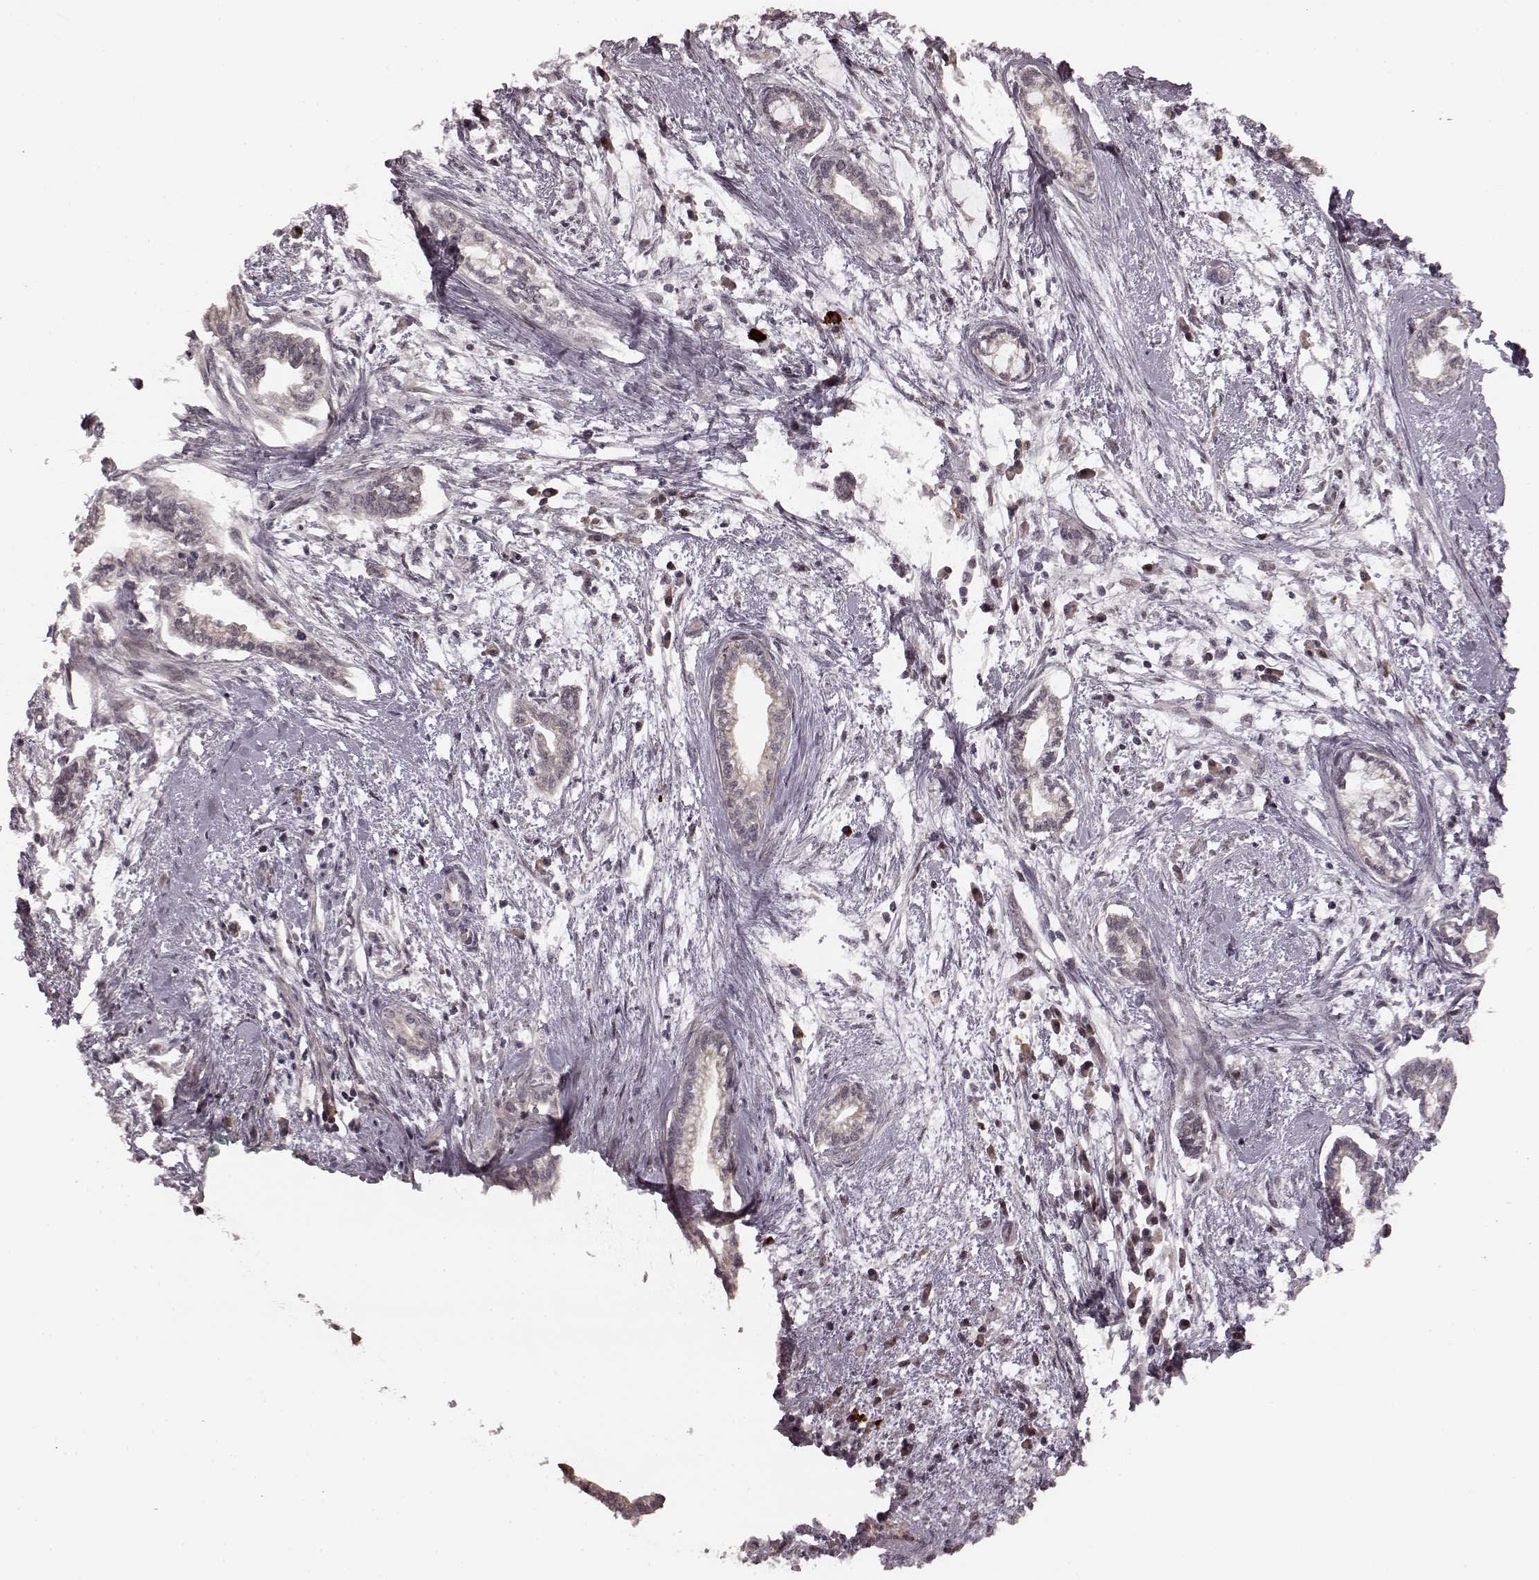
{"staining": {"intensity": "negative", "quantity": "none", "location": "none"}, "tissue": "cervical cancer", "cell_type": "Tumor cells", "image_type": "cancer", "snomed": [{"axis": "morphology", "description": "Adenocarcinoma, NOS"}, {"axis": "topography", "description": "Cervix"}], "caption": "IHC histopathology image of neoplastic tissue: cervical cancer stained with DAB exhibits no significant protein positivity in tumor cells.", "gene": "PLCB4", "patient": {"sex": "female", "age": 62}}